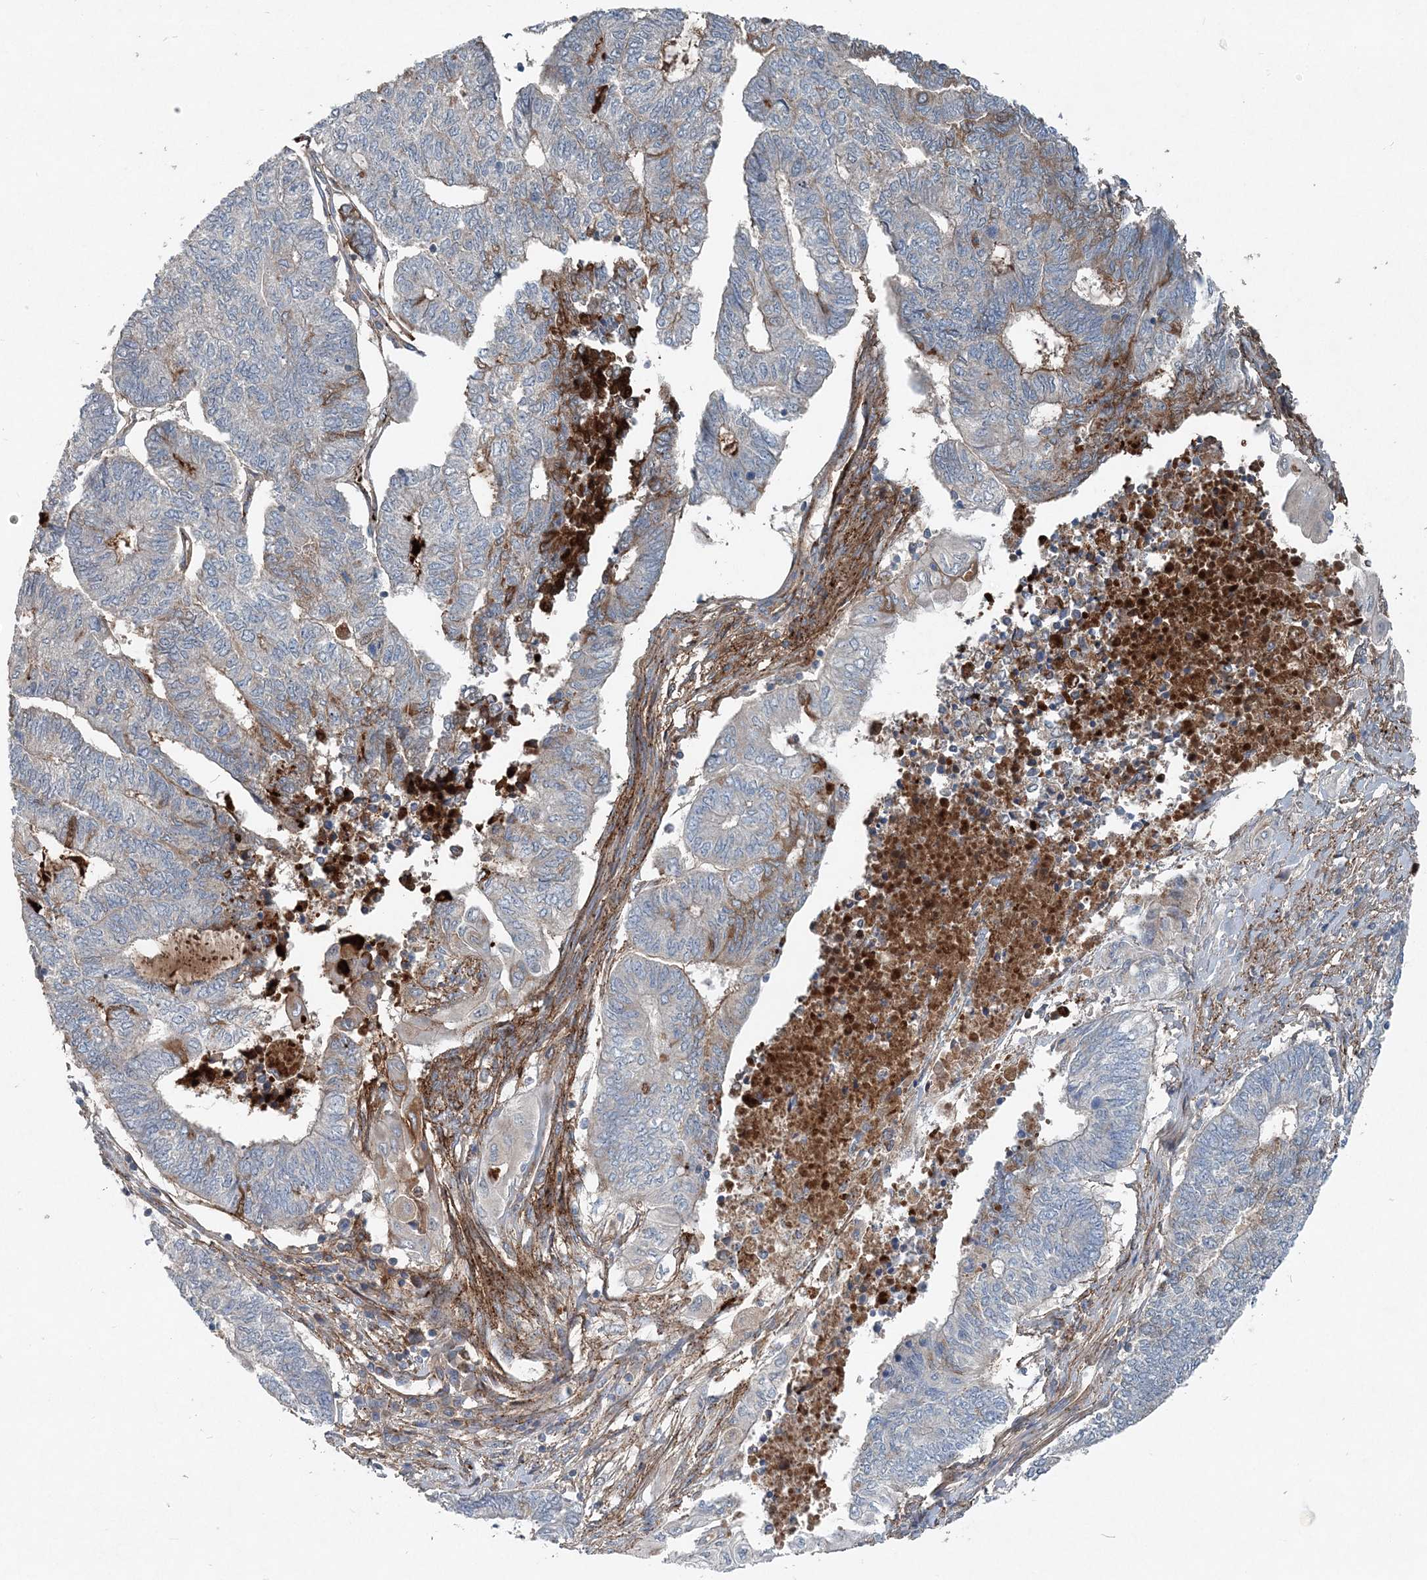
{"staining": {"intensity": "negative", "quantity": "none", "location": "none"}, "tissue": "endometrial cancer", "cell_type": "Tumor cells", "image_type": "cancer", "snomed": [{"axis": "morphology", "description": "Adenocarcinoma, NOS"}, {"axis": "topography", "description": "Uterus"}, {"axis": "topography", "description": "Endometrium"}], "caption": "This is an immunohistochemistry (IHC) photomicrograph of endometrial cancer. There is no positivity in tumor cells.", "gene": "ABHD14B", "patient": {"sex": "female", "age": 70}}